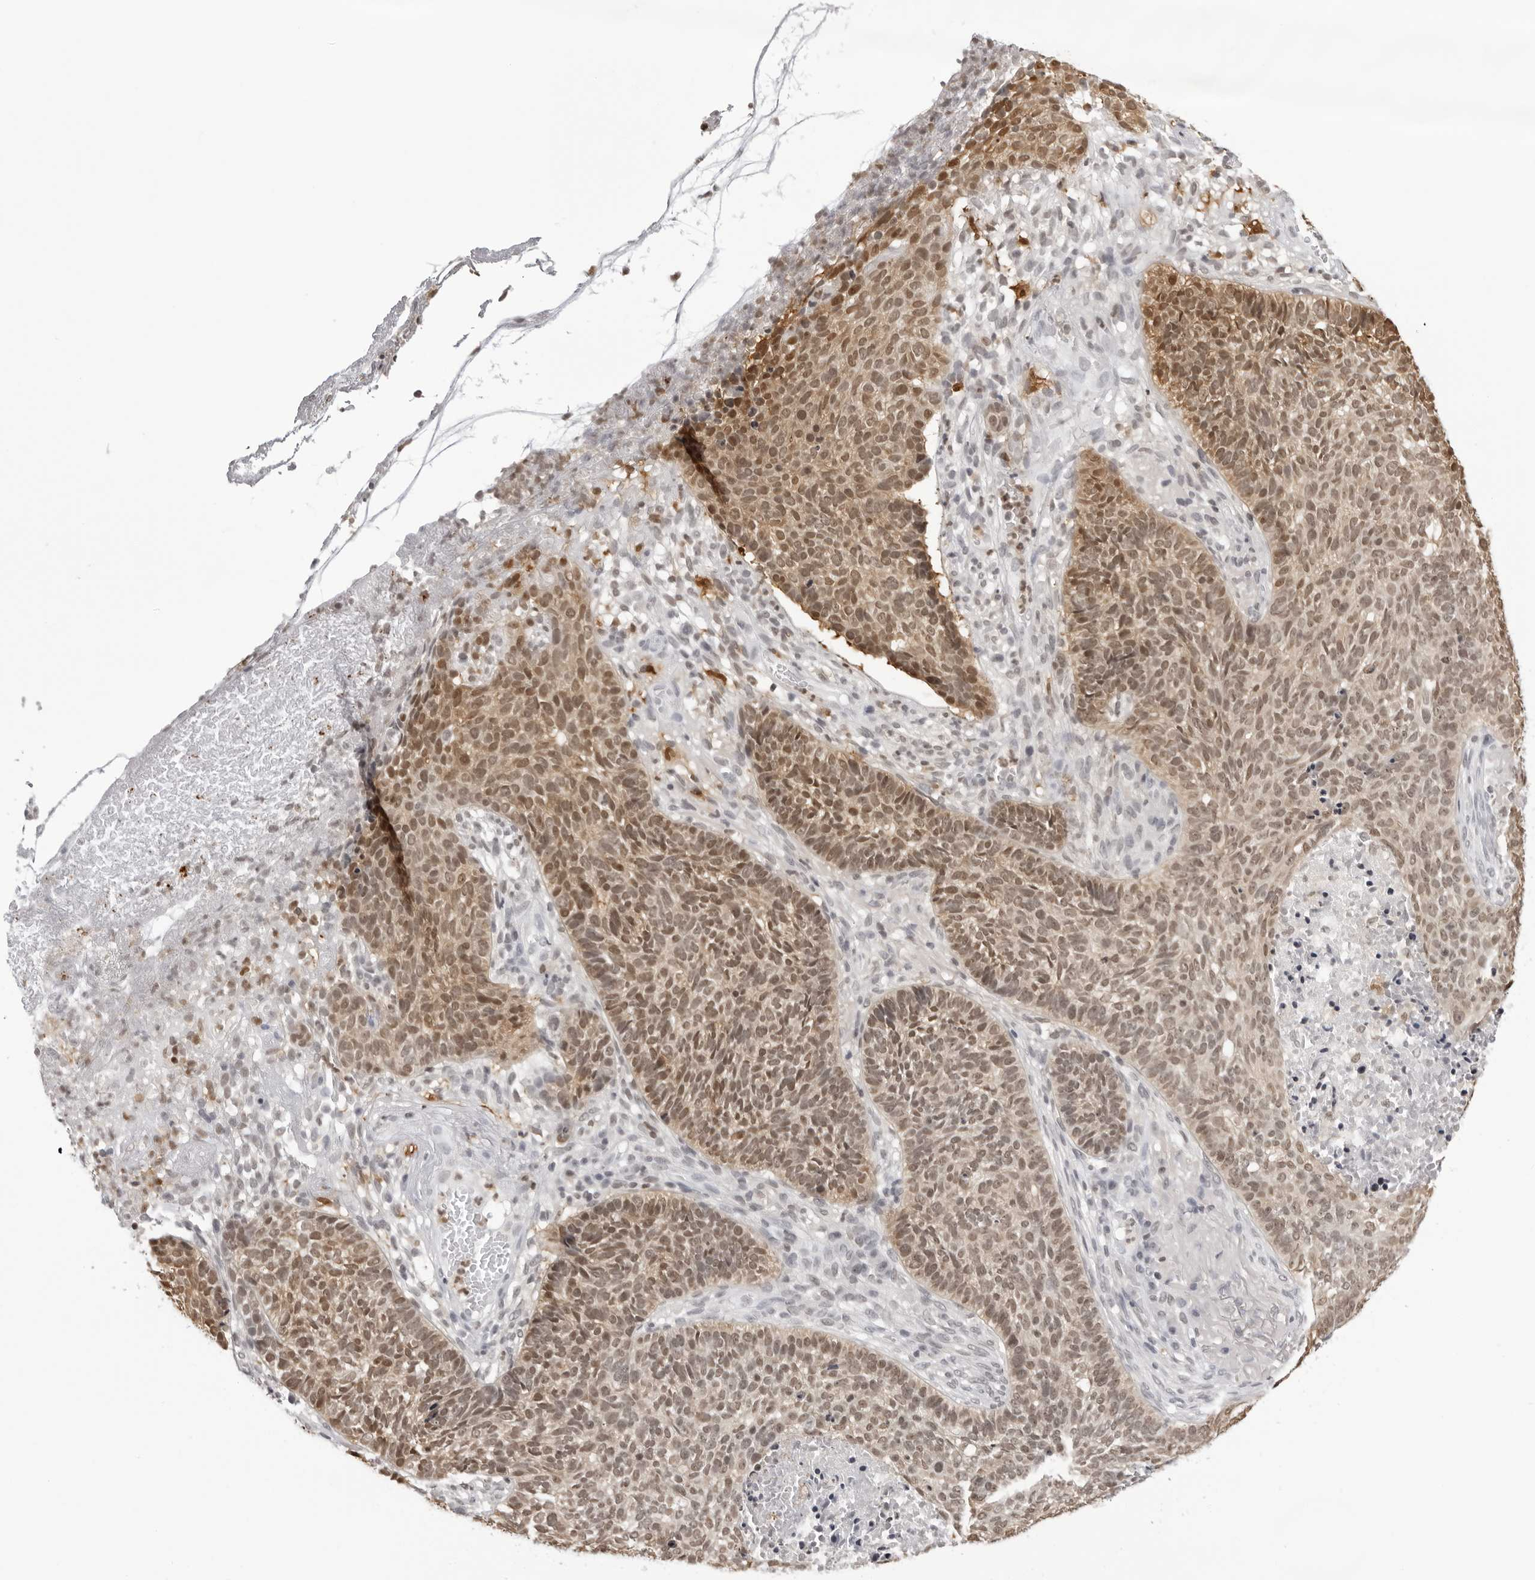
{"staining": {"intensity": "moderate", "quantity": ">75%", "location": "cytoplasmic/membranous,nuclear"}, "tissue": "skin cancer", "cell_type": "Tumor cells", "image_type": "cancer", "snomed": [{"axis": "morphology", "description": "Basal cell carcinoma"}, {"axis": "topography", "description": "Skin"}], "caption": "DAB (3,3'-diaminobenzidine) immunohistochemical staining of human skin cancer (basal cell carcinoma) reveals moderate cytoplasmic/membranous and nuclear protein staining in about >75% of tumor cells.", "gene": "HSPA4", "patient": {"sex": "male", "age": 85}}